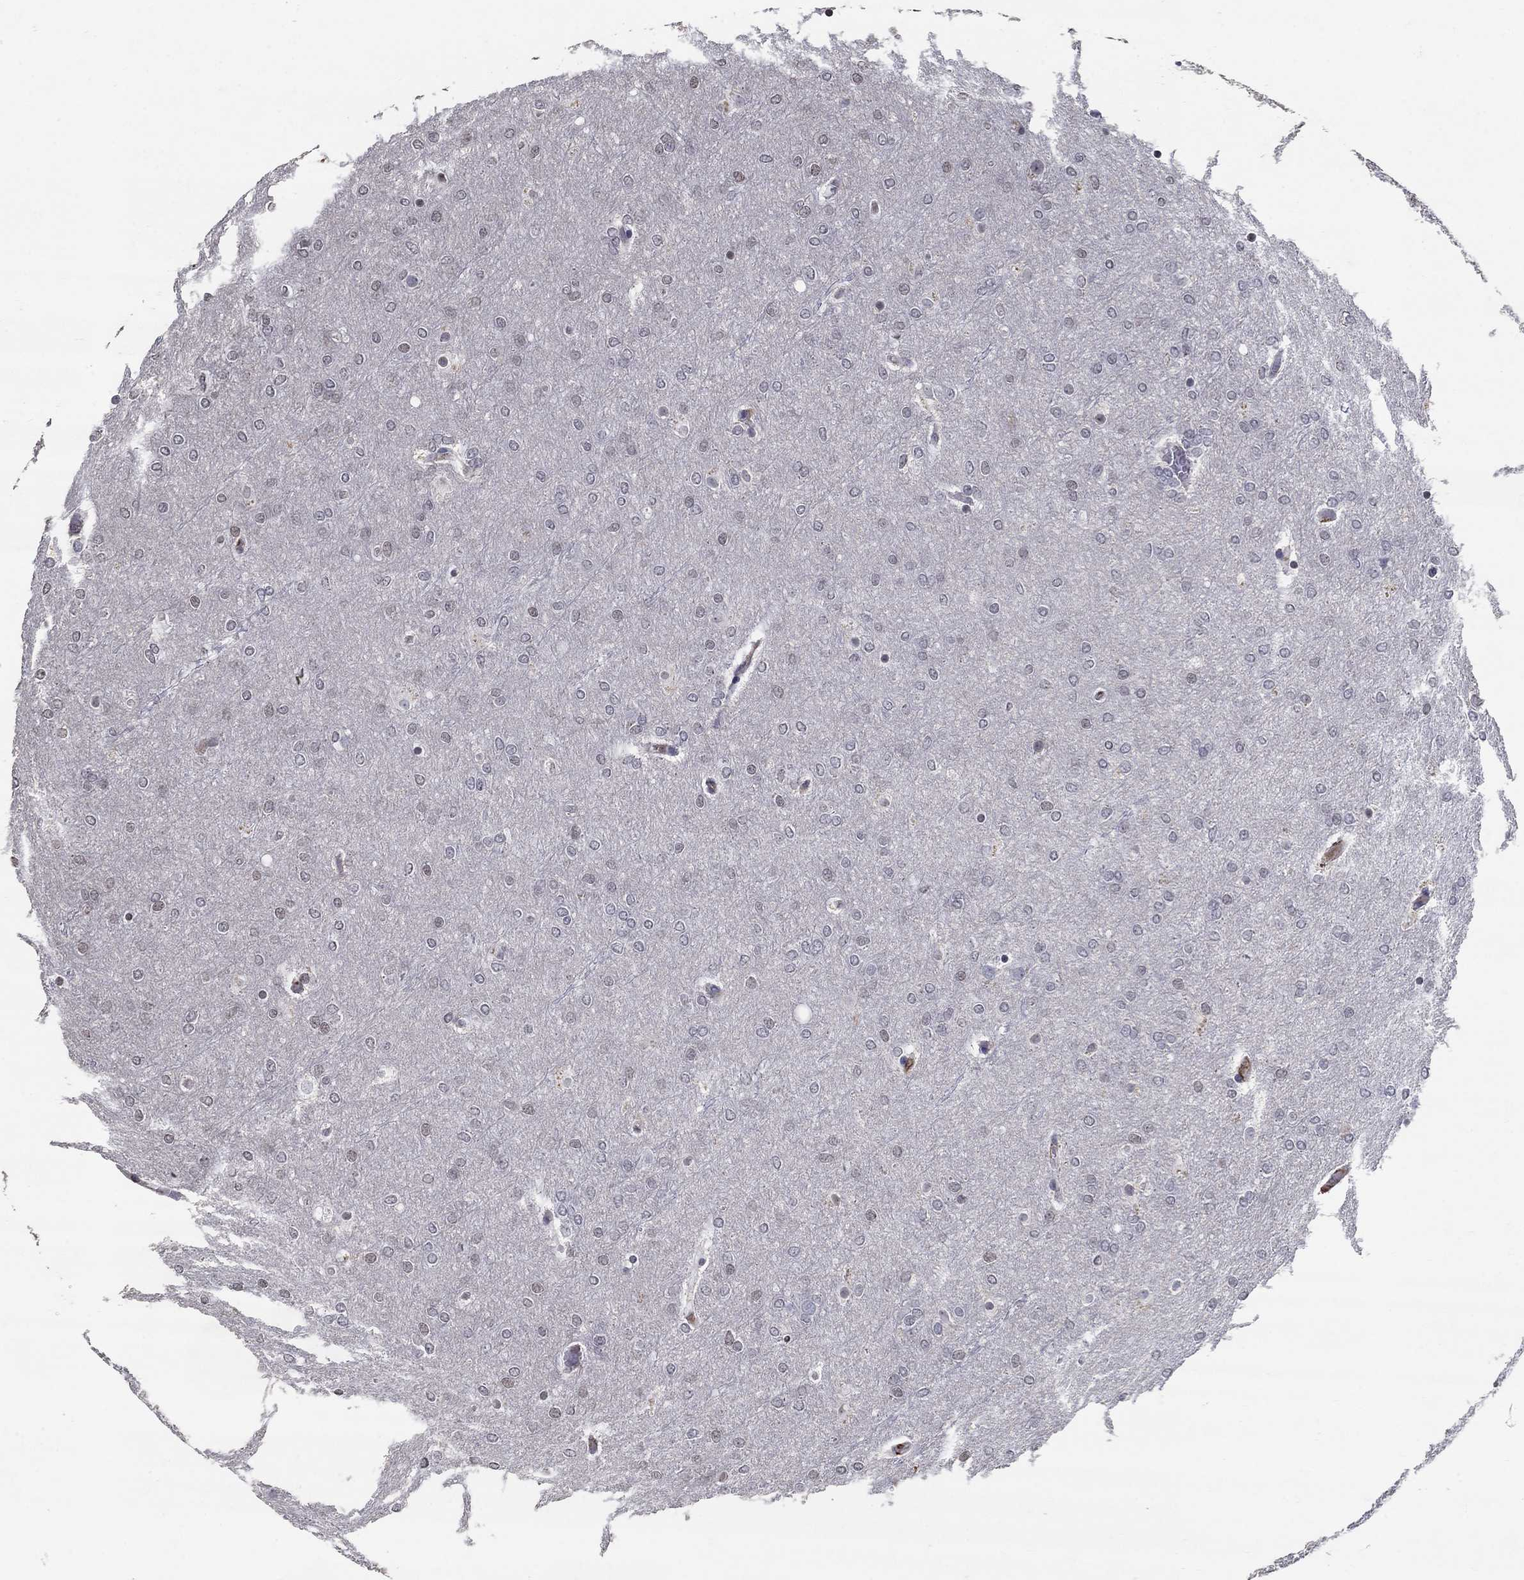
{"staining": {"intensity": "negative", "quantity": "none", "location": "none"}, "tissue": "glioma", "cell_type": "Tumor cells", "image_type": "cancer", "snomed": [{"axis": "morphology", "description": "Glioma, malignant, High grade"}, {"axis": "topography", "description": "Brain"}], "caption": "Tumor cells show no significant positivity in glioma.", "gene": "TINAG", "patient": {"sex": "female", "age": 61}}